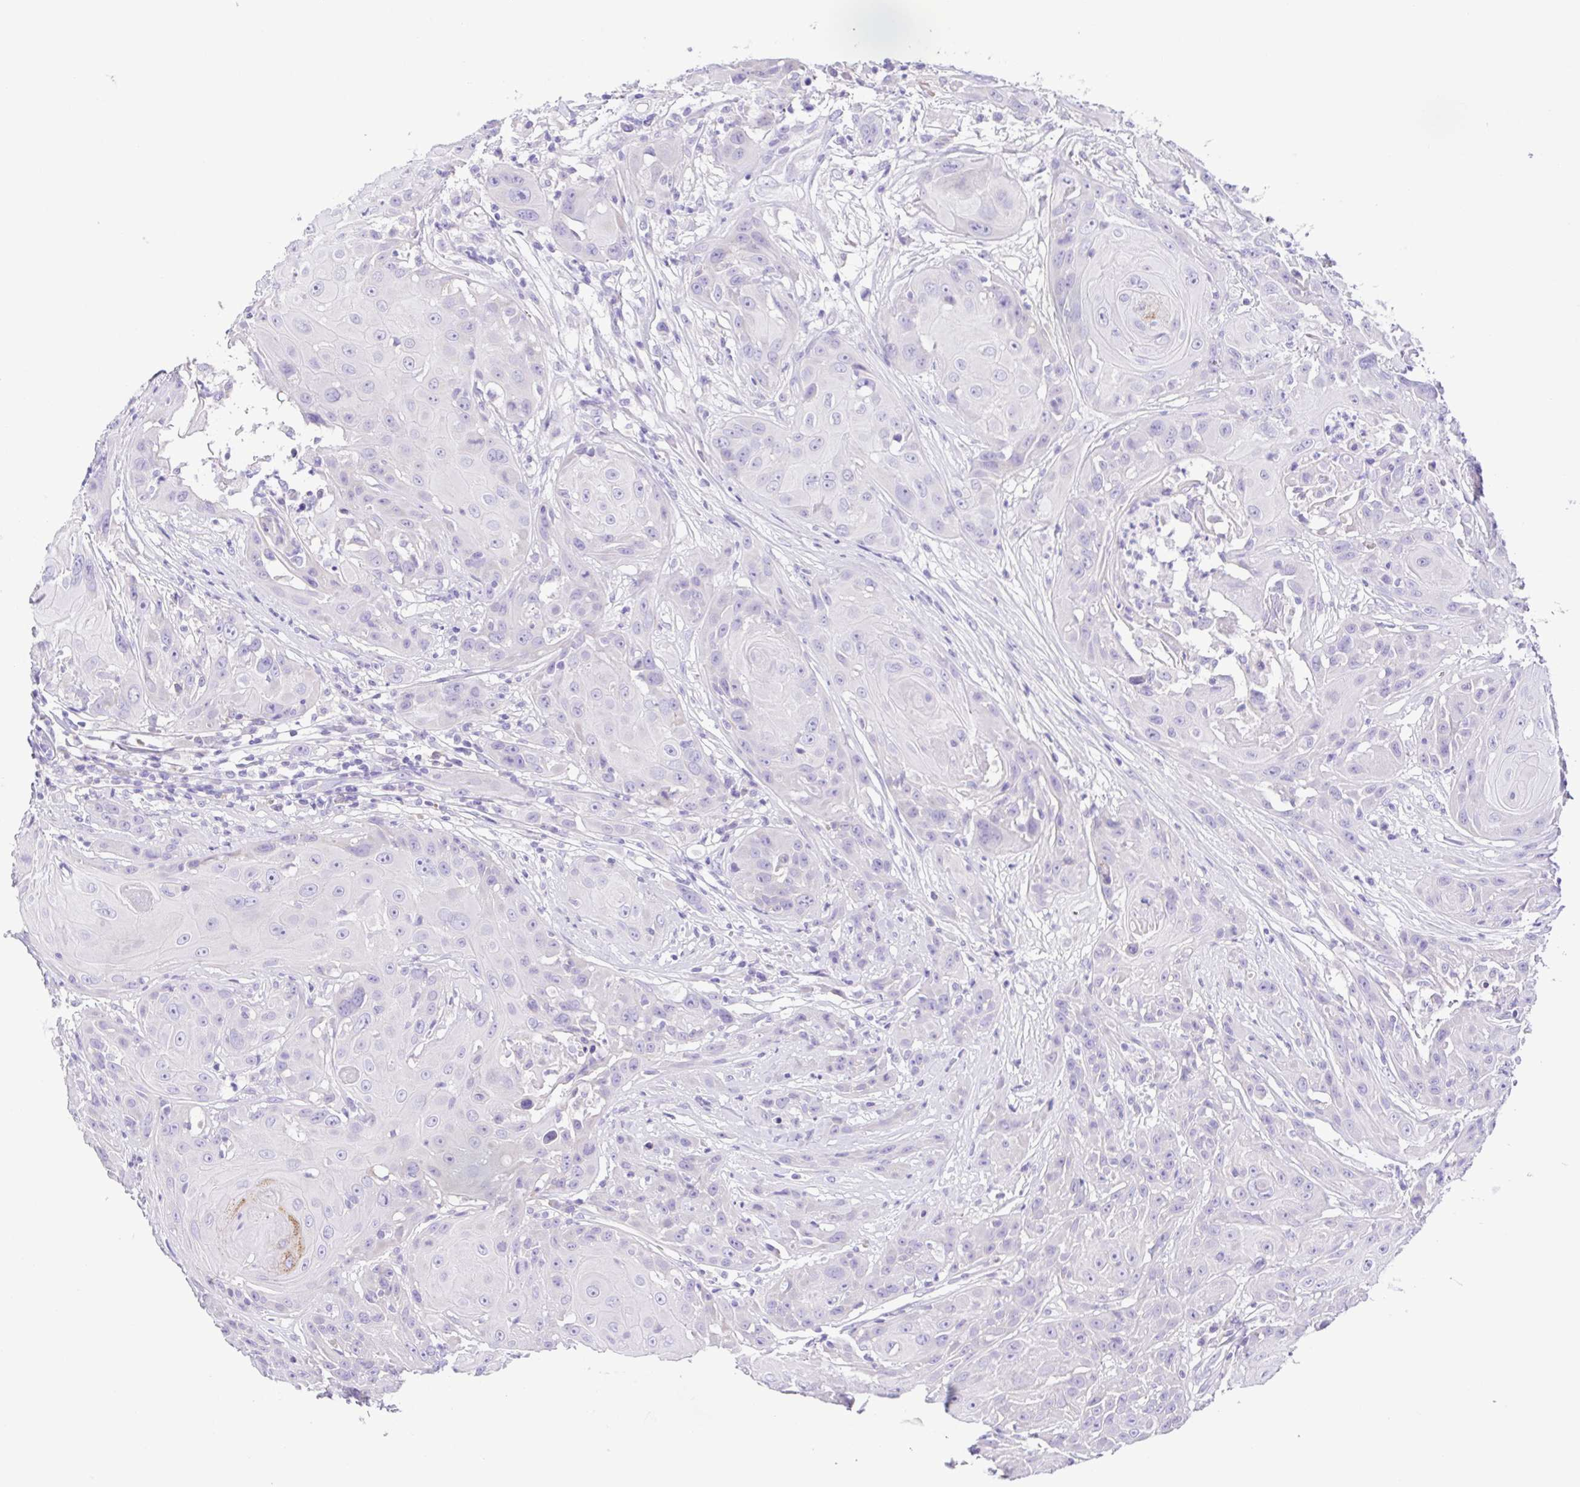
{"staining": {"intensity": "negative", "quantity": "none", "location": "none"}, "tissue": "head and neck cancer", "cell_type": "Tumor cells", "image_type": "cancer", "snomed": [{"axis": "morphology", "description": "Squamous cell carcinoma, NOS"}, {"axis": "topography", "description": "Skin"}, {"axis": "topography", "description": "Head-Neck"}], "caption": "Immunohistochemistry (IHC) micrograph of neoplastic tissue: human head and neck squamous cell carcinoma stained with DAB reveals no significant protein positivity in tumor cells.", "gene": "CD72", "patient": {"sex": "male", "age": 80}}